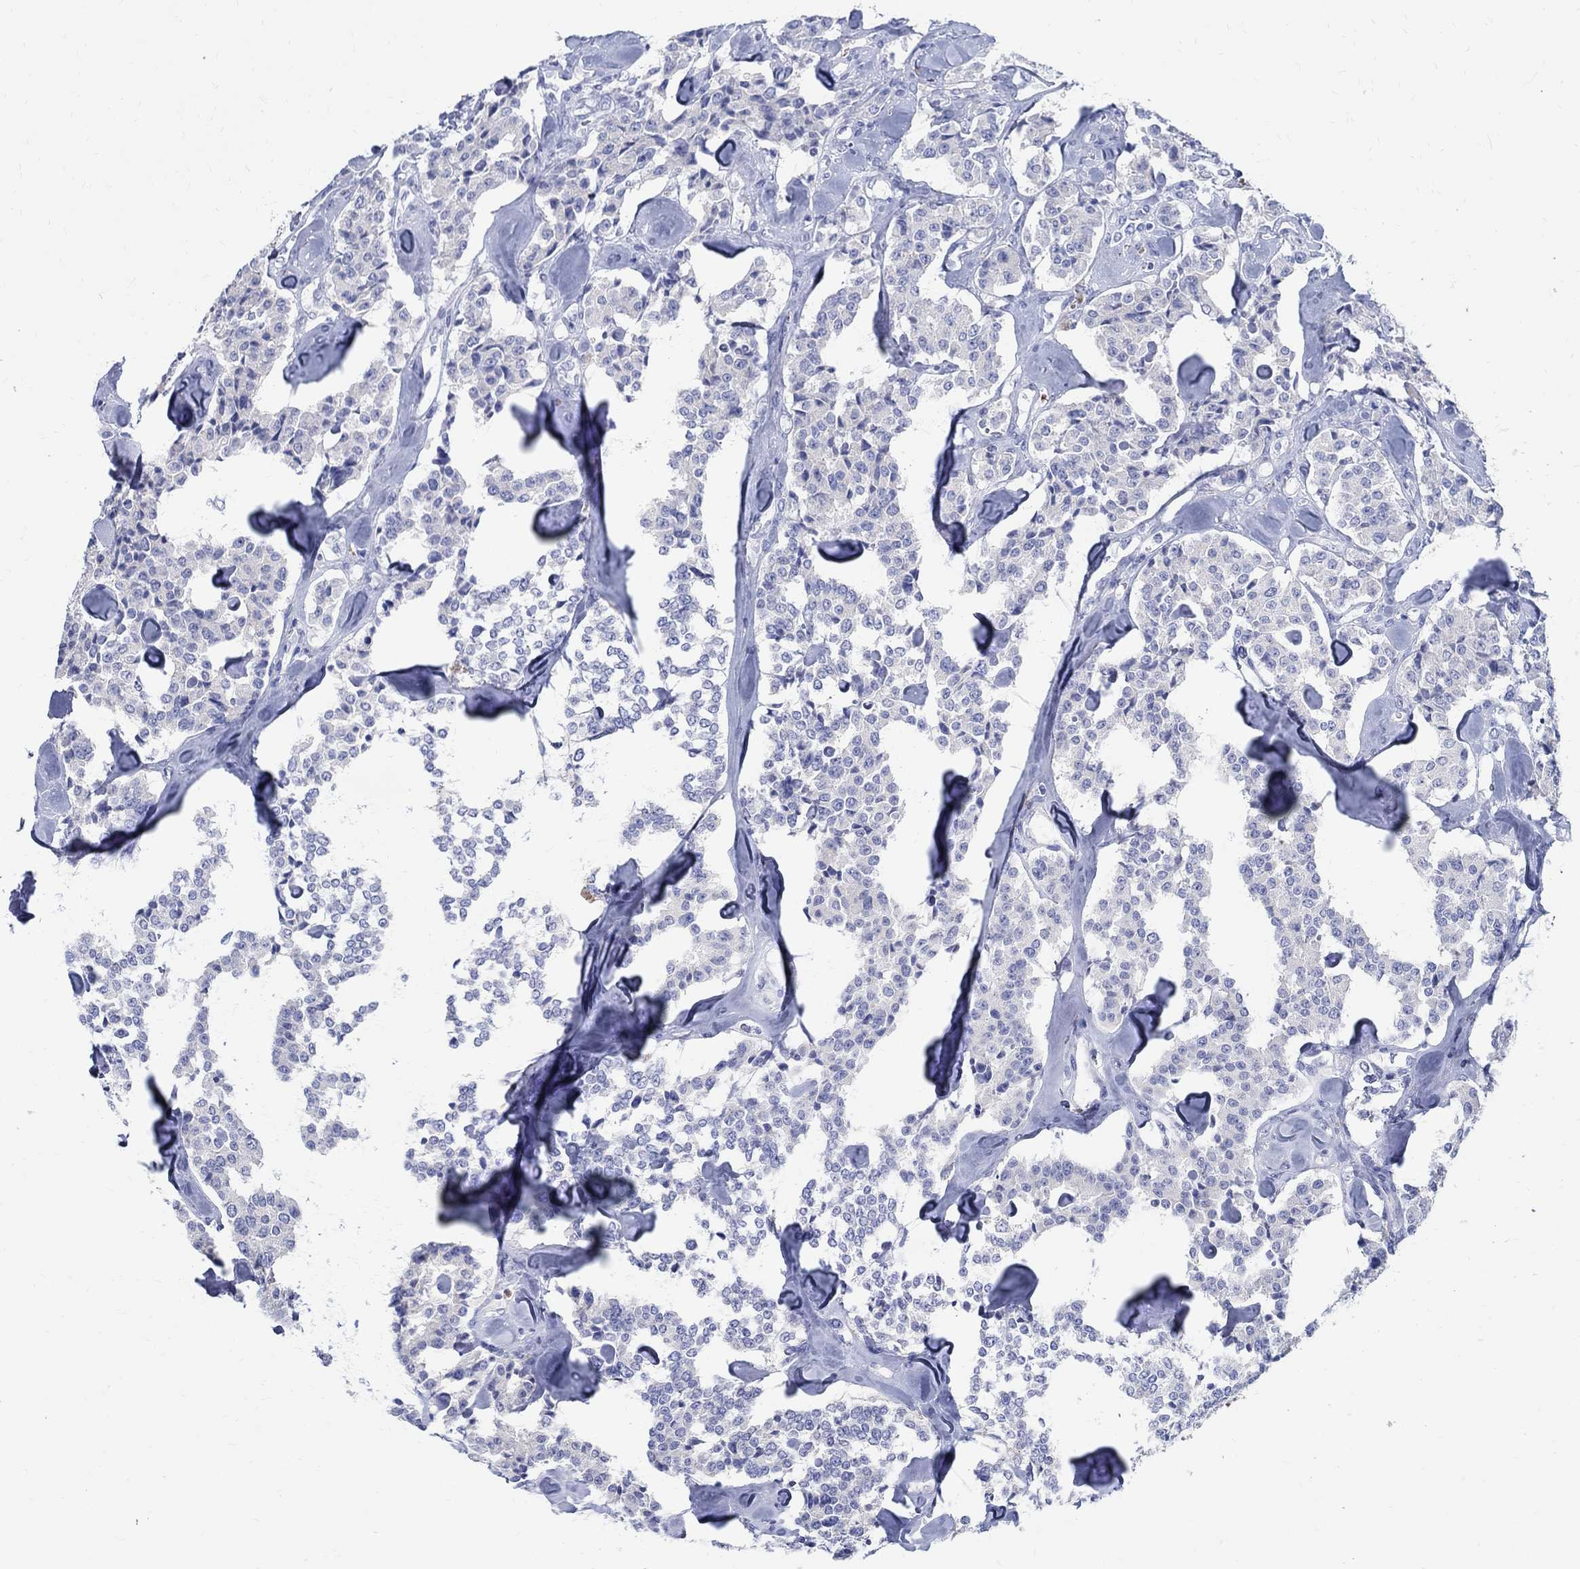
{"staining": {"intensity": "negative", "quantity": "none", "location": "none"}, "tissue": "carcinoid", "cell_type": "Tumor cells", "image_type": "cancer", "snomed": [{"axis": "morphology", "description": "Carcinoid, malignant, NOS"}, {"axis": "topography", "description": "Pancreas"}], "caption": "There is no significant expression in tumor cells of carcinoid.", "gene": "SOX2", "patient": {"sex": "male", "age": 41}}